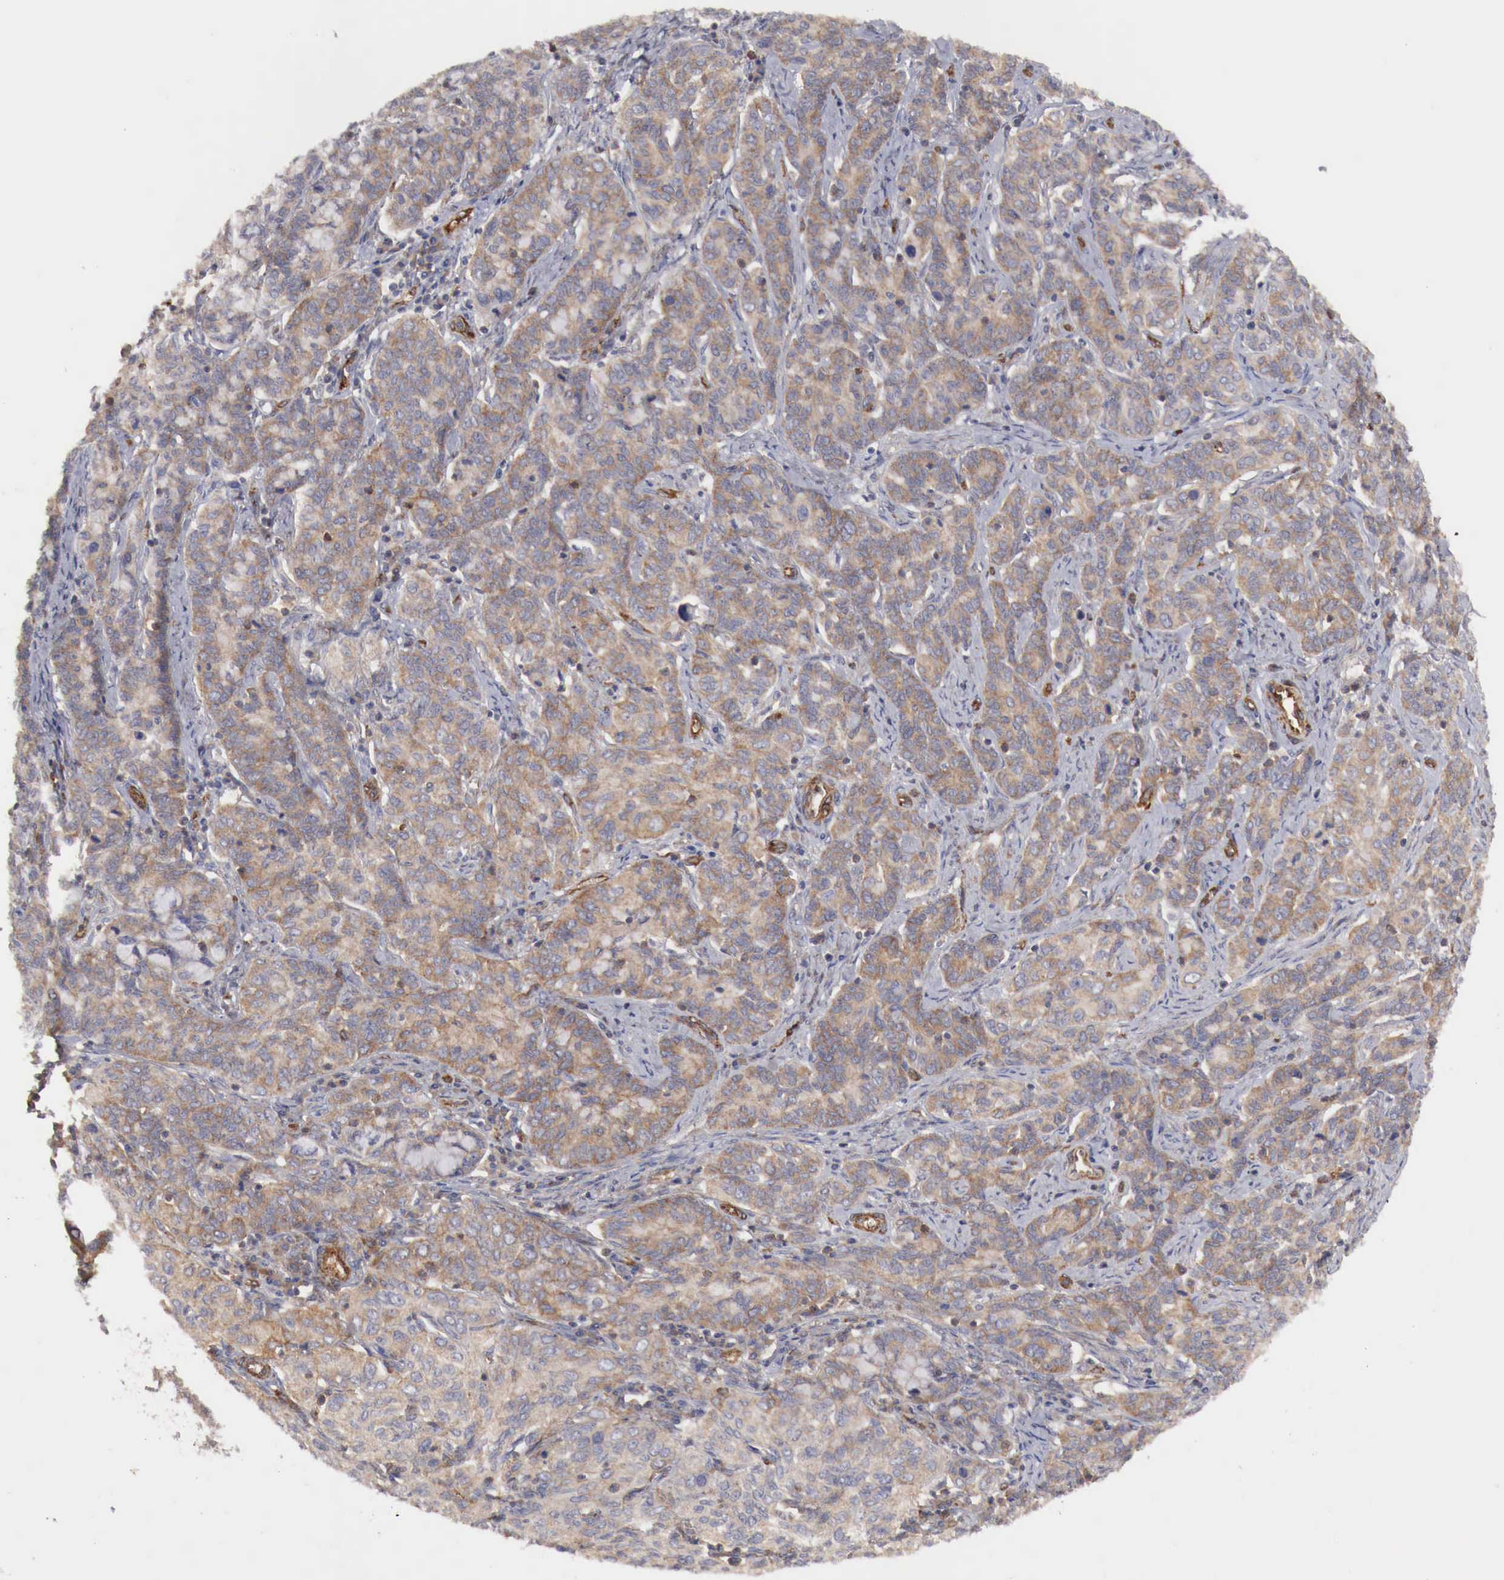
{"staining": {"intensity": "weak", "quantity": ">75%", "location": "cytoplasmic/membranous"}, "tissue": "cervical cancer", "cell_type": "Tumor cells", "image_type": "cancer", "snomed": [{"axis": "morphology", "description": "Squamous cell carcinoma, NOS"}, {"axis": "topography", "description": "Cervix"}], "caption": "Tumor cells demonstrate low levels of weak cytoplasmic/membranous expression in approximately >75% of cells in human cervical squamous cell carcinoma. Nuclei are stained in blue.", "gene": "ARMCX4", "patient": {"sex": "female", "age": 38}}